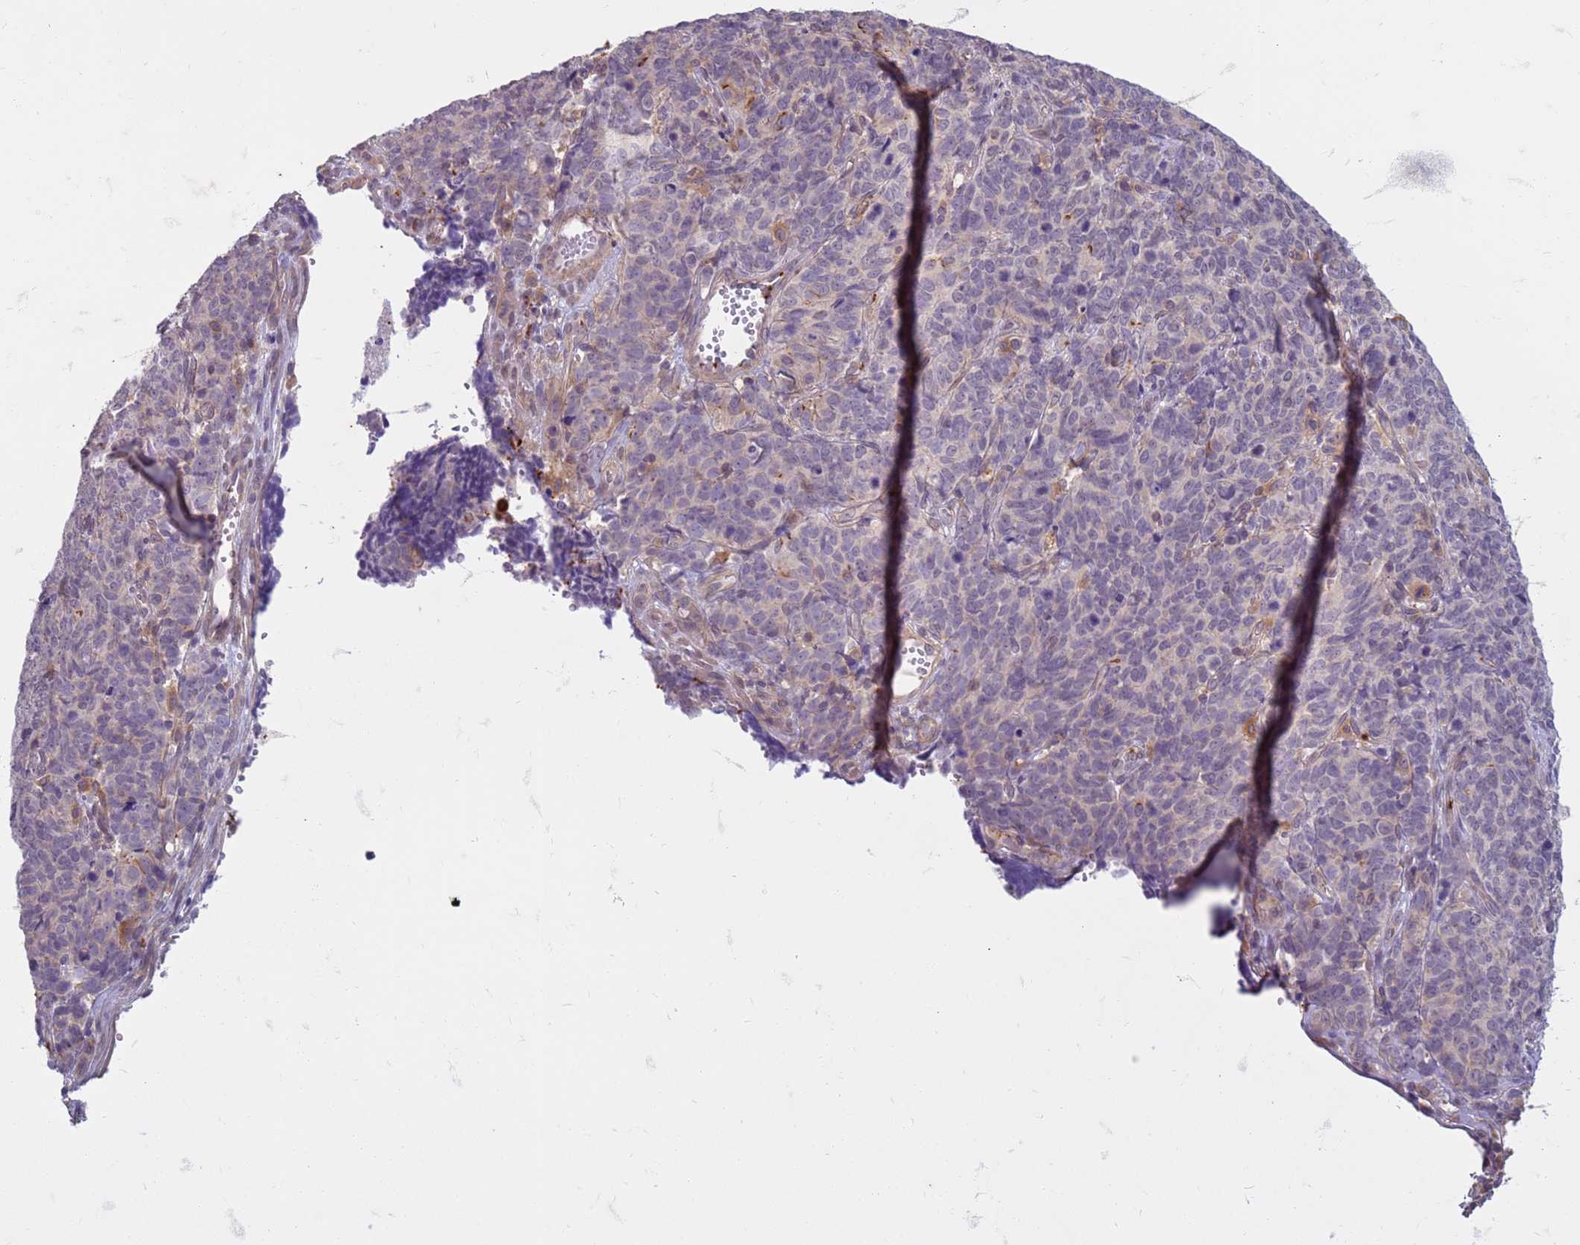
{"staining": {"intensity": "negative", "quantity": "none", "location": "none"}, "tissue": "cervical cancer", "cell_type": "Tumor cells", "image_type": "cancer", "snomed": [{"axis": "morphology", "description": "Squamous cell carcinoma, NOS"}, {"axis": "topography", "description": "Cervix"}], "caption": "Immunohistochemical staining of human cervical squamous cell carcinoma demonstrates no significant expression in tumor cells.", "gene": "SLC15A3", "patient": {"sex": "female", "age": 60}}